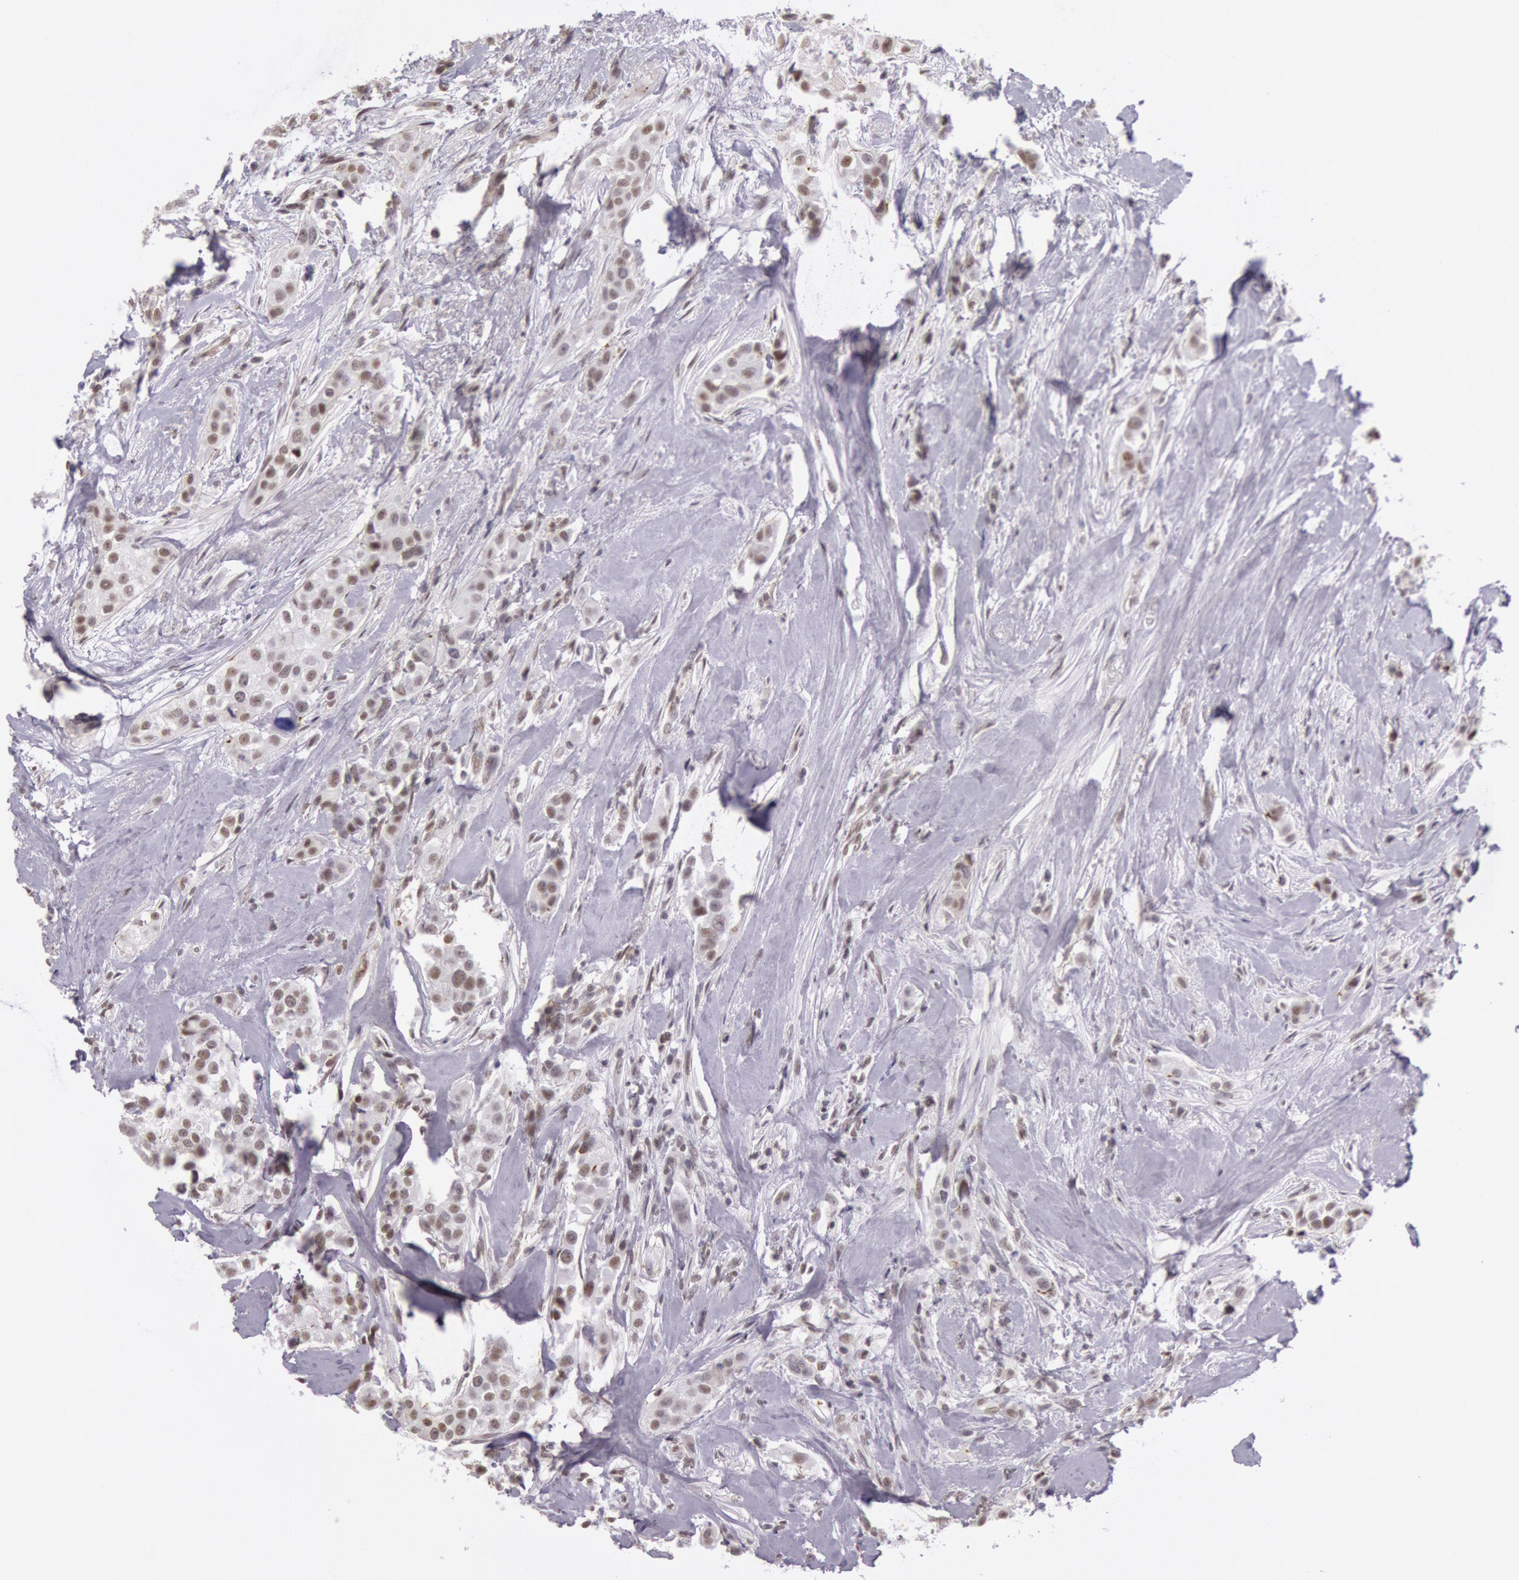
{"staining": {"intensity": "moderate", "quantity": ">75%", "location": "nuclear"}, "tissue": "breast cancer", "cell_type": "Tumor cells", "image_type": "cancer", "snomed": [{"axis": "morphology", "description": "Duct carcinoma"}, {"axis": "topography", "description": "Breast"}], "caption": "Tumor cells demonstrate medium levels of moderate nuclear expression in approximately >75% of cells in human breast infiltrating ductal carcinoma.", "gene": "HIF1A", "patient": {"sex": "female", "age": 45}}